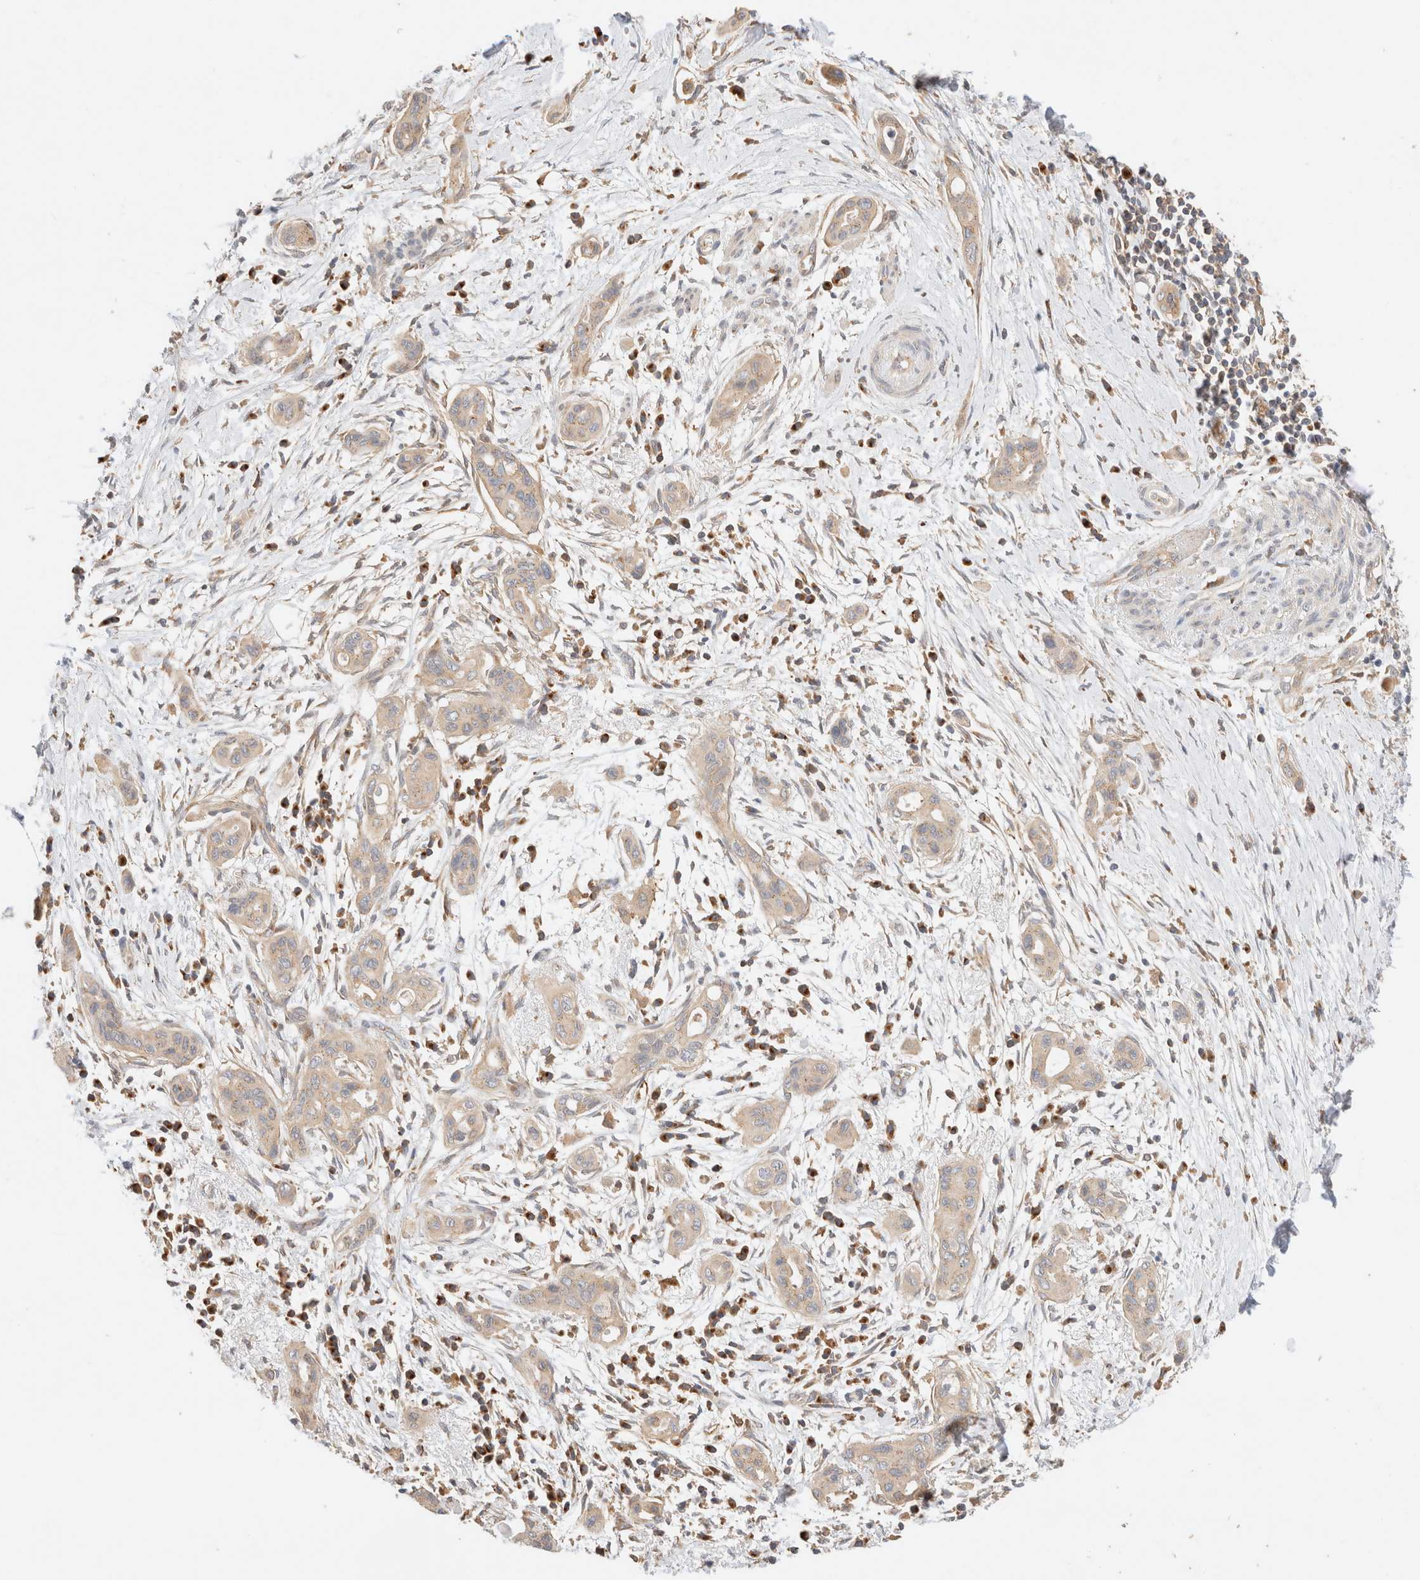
{"staining": {"intensity": "weak", "quantity": "<25%", "location": "cytoplasmic/membranous"}, "tissue": "pancreatic cancer", "cell_type": "Tumor cells", "image_type": "cancer", "snomed": [{"axis": "morphology", "description": "Adenocarcinoma, NOS"}, {"axis": "topography", "description": "Pancreas"}], "caption": "This histopathology image is of pancreatic cancer (adenocarcinoma) stained with immunohistochemistry (IHC) to label a protein in brown with the nuclei are counter-stained blue. There is no positivity in tumor cells.", "gene": "RABEP1", "patient": {"sex": "male", "age": 59}}